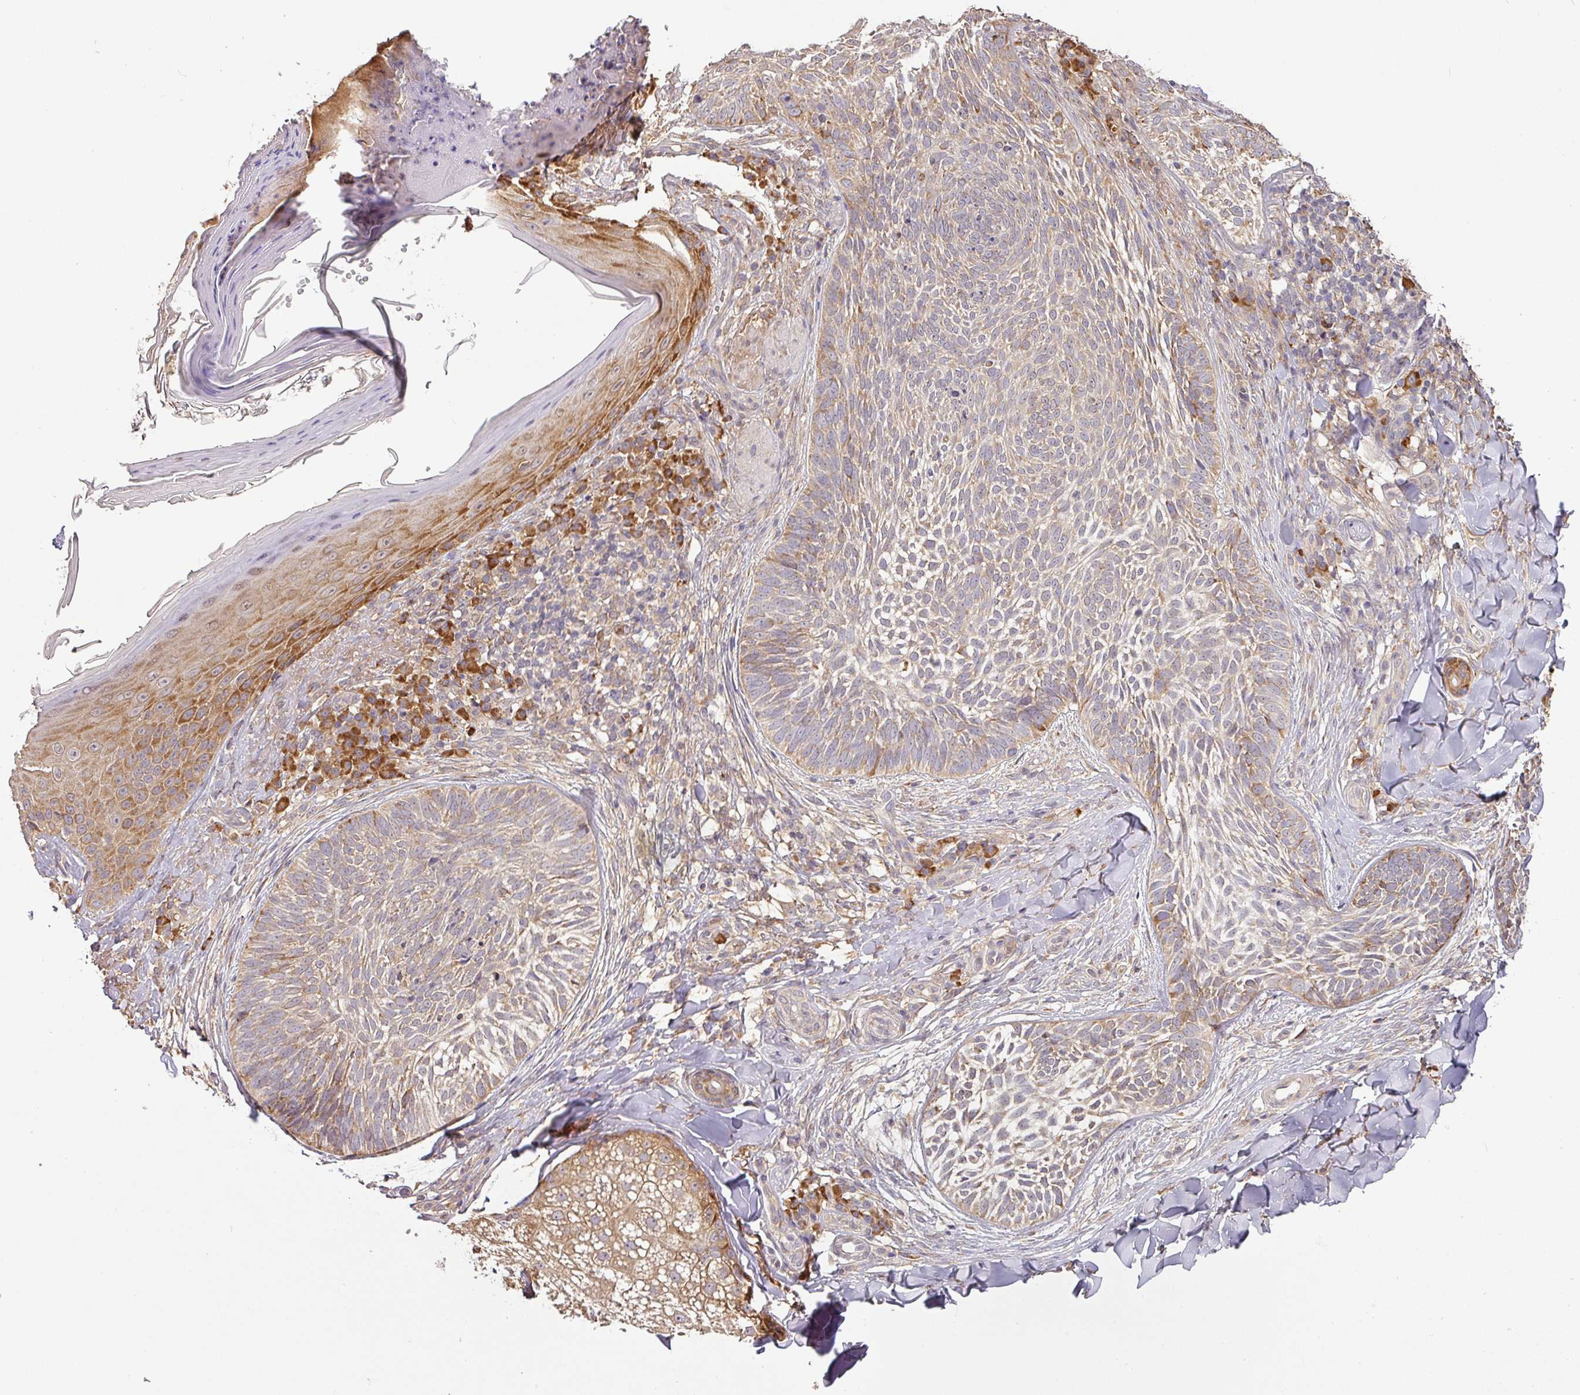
{"staining": {"intensity": "moderate", "quantity": "25%-75%", "location": "cytoplasmic/membranous"}, "tissue": "skin cancer", "cell_type": "Tumor cells", "image_type": "cancer", "snomed": [{"axis": "morphology", "description": "Basal cell carcinoma"}, {"axis": "topography", "description": "Skin"}], "caption": "Immunohistochemical staining of skin cancer displays medium levels of moderate cytoplasmic/membranous protein staining in about 25%-75% of tumor cells.", "gene": "GALP", "patient": {"sex": "female", "age": 61}}